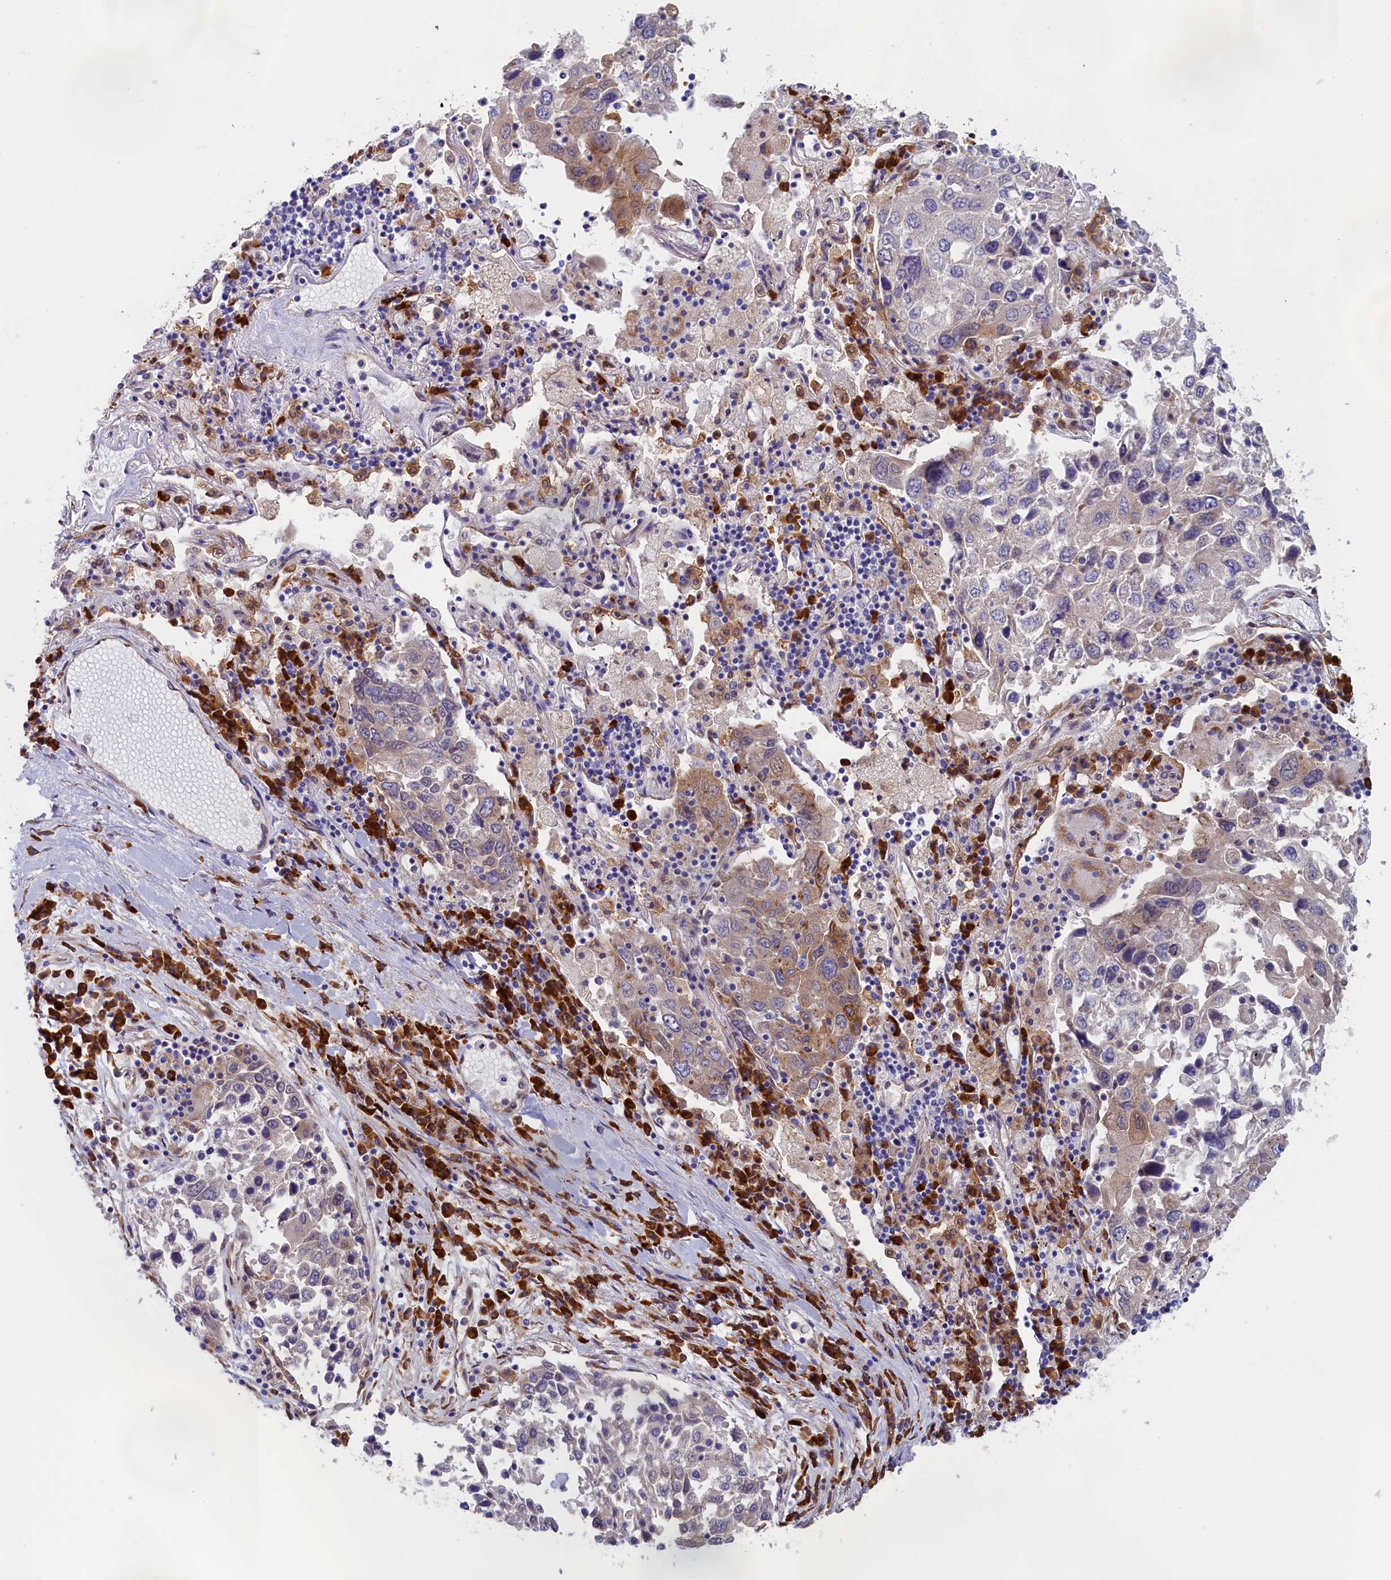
{"staining": {"intensity": "moderate", "quantity": "<25%", "location": "cytoplasmic/membranous"}, "tissue": "lung cancer", "cell_type": "Tumor cells", "image_type": "cancer", "snomed": [{"axis": "morphology", "description": "Squamous cell carcinoma, NOS"}, {"axis": "topography", "description": "Lung"}], "caption": "This image shows lung cancer stained with immunohistochemistry to label a protein in brown. The cytoplasmic/membranous of tumor cells show moderate positivity for the protein. Nuclei are counter-stained blue.", "gene": "CCDC68", "patient": {"sex": "male", "age": 65}}